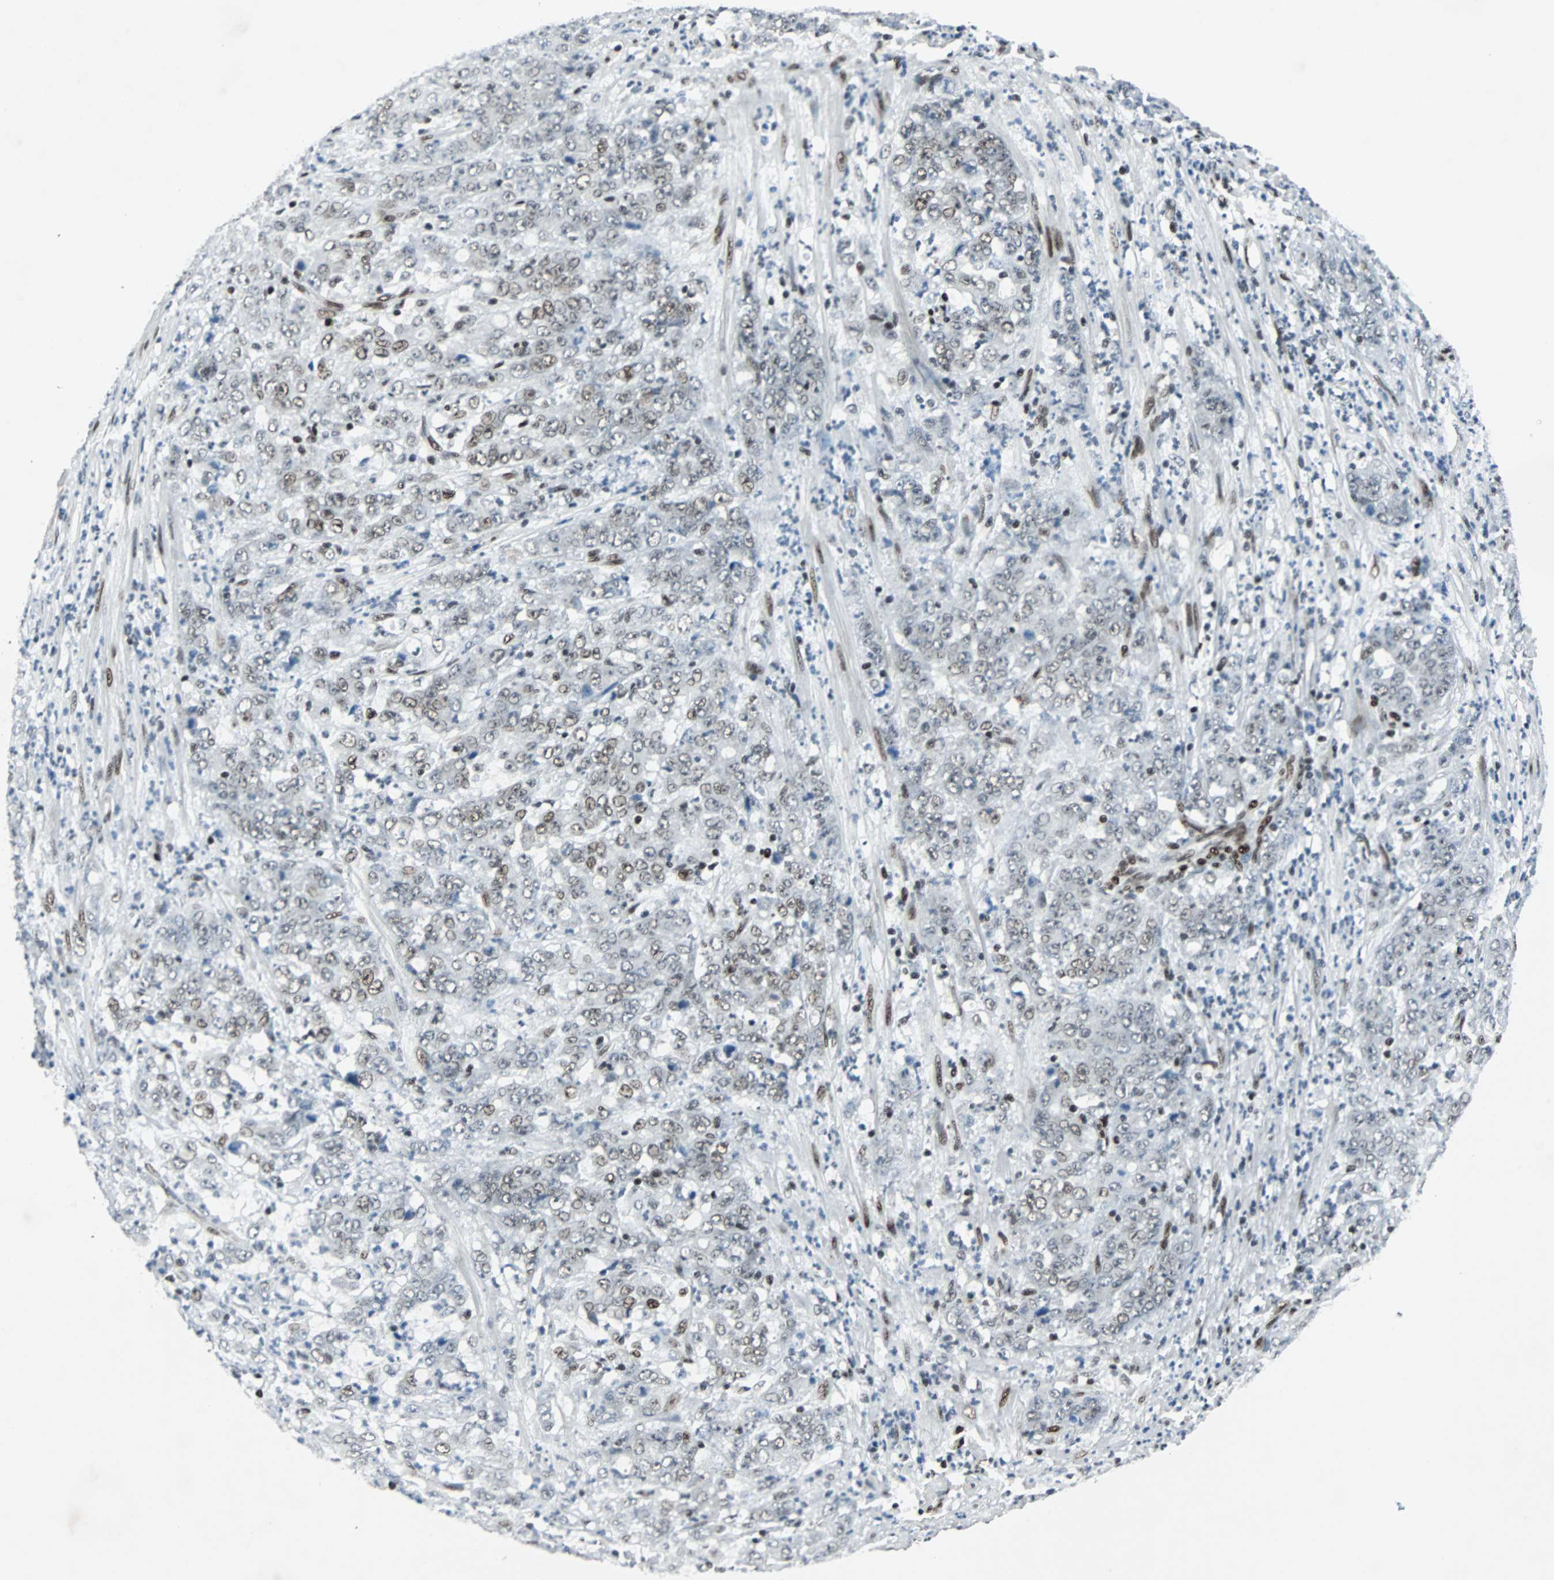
{"staining": {"intensity": "weak", "quantity": "25%-75%", "location": "nuclear"}, "tissue": "stomach cancer", "cell_type": "Tumor cells", "image_type": "cancer", "snomed": [{"axis": "morphology", "description": "Adenocarcinoma, NOS"}, {"axis": "topography", "description": "Stomach, lower"}], "caption": "Stomach cancer stained with DAB IHC displays low levels of weak nuclear staining in approximately 25%-75% of tumor cells. (IHC, brightfield microscopy, high magnification).", "gene": "MEF2D", "patient": {"sex": "female", "age": 71}}